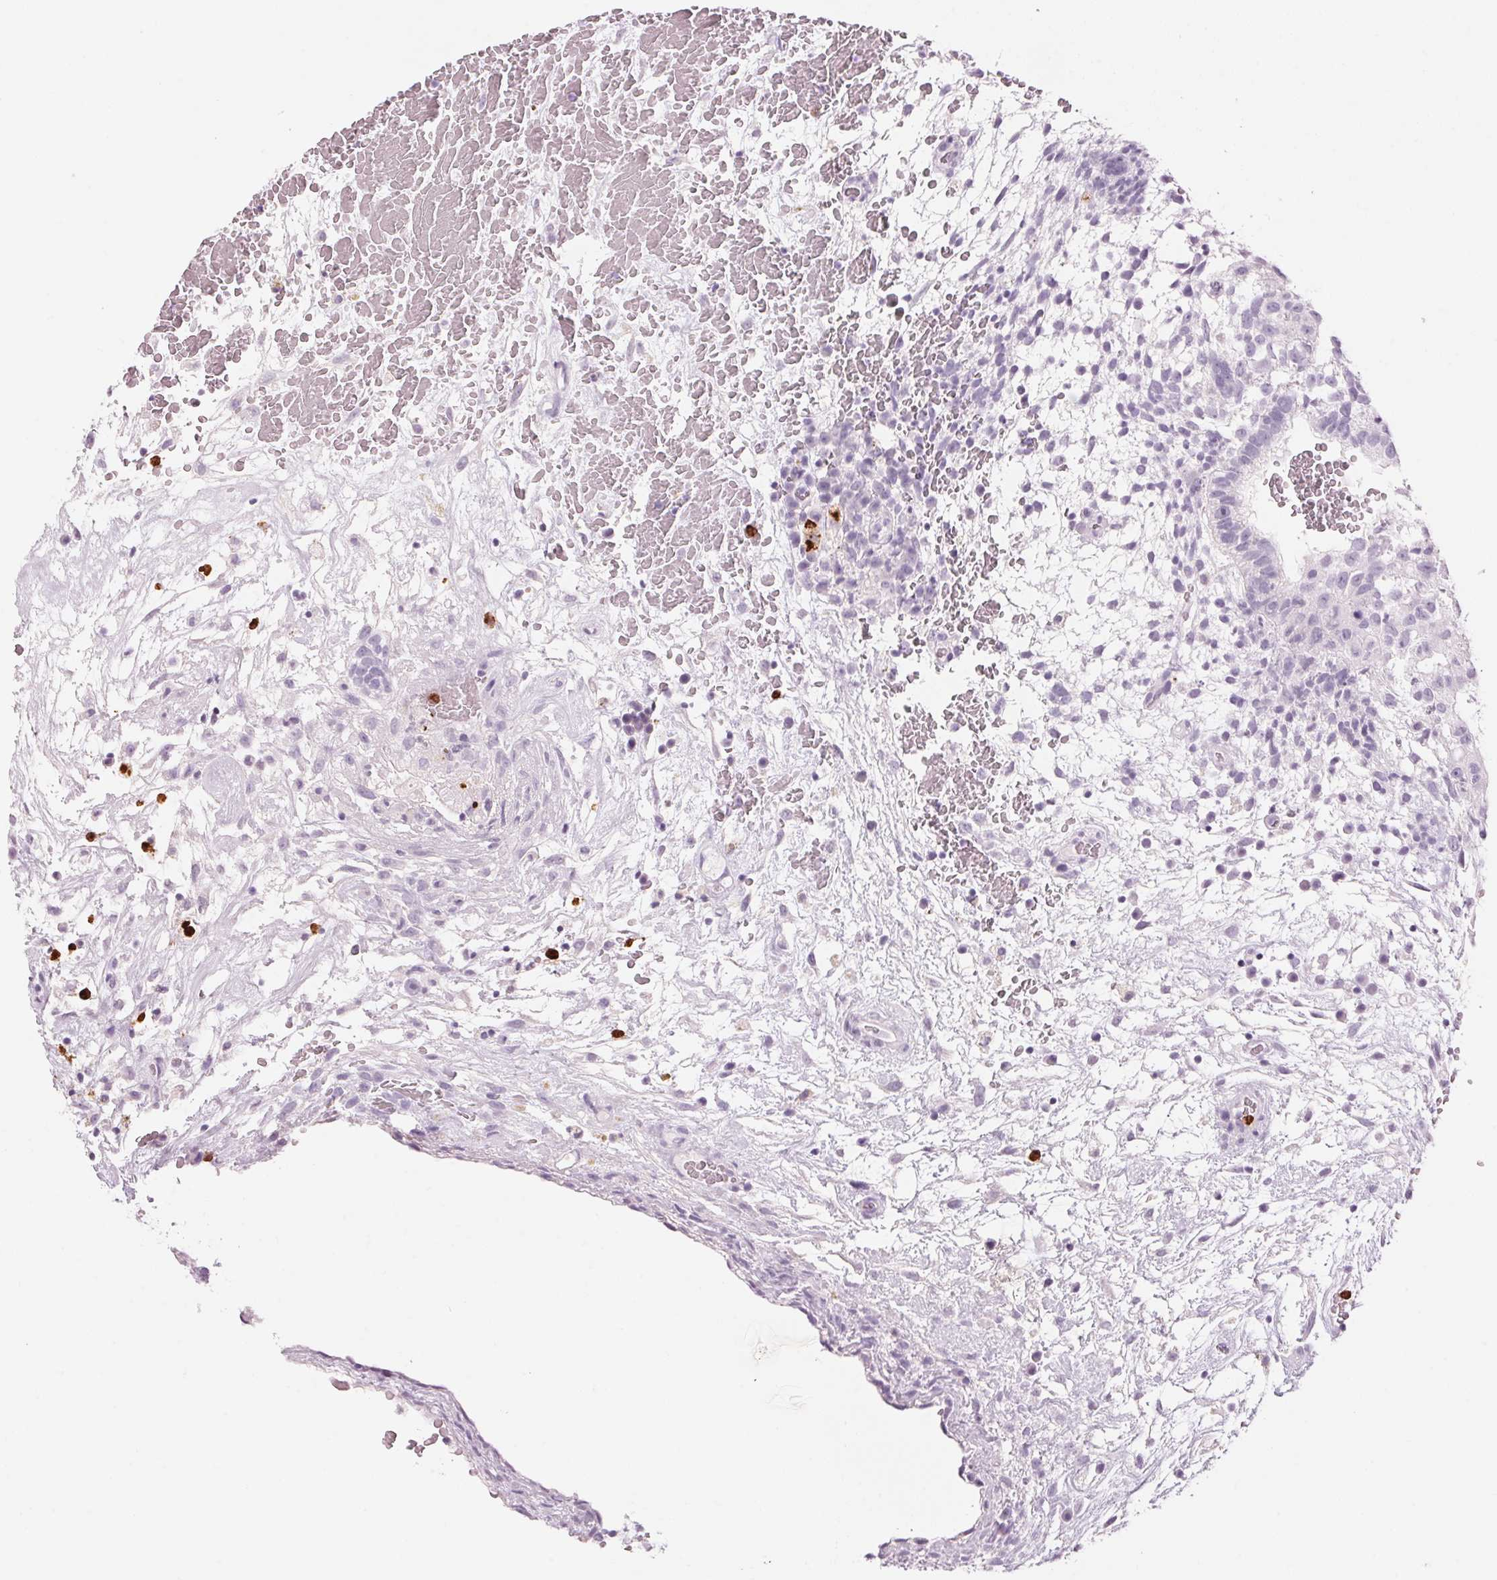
{"staining": {"intensity": "negative", "quantity": "none", "location": "none"}, "tissue": "testis cancer", "cell_type": "Tumor cells", "image_type": "cancer", "snomed": [{"axis": "morphology", "description": "Normal tissue, NOS"}, {"axis": "morphology", "description": "Carcinoma, Embryonal, NOS"}, {"axis": "topography", "description": "Testis"}], "caption": "Tumor cells show no significant positivity in testis embryonal carcinoma.", "gene": "KLK7", "patient": {"sex": "male", "age": 32}}